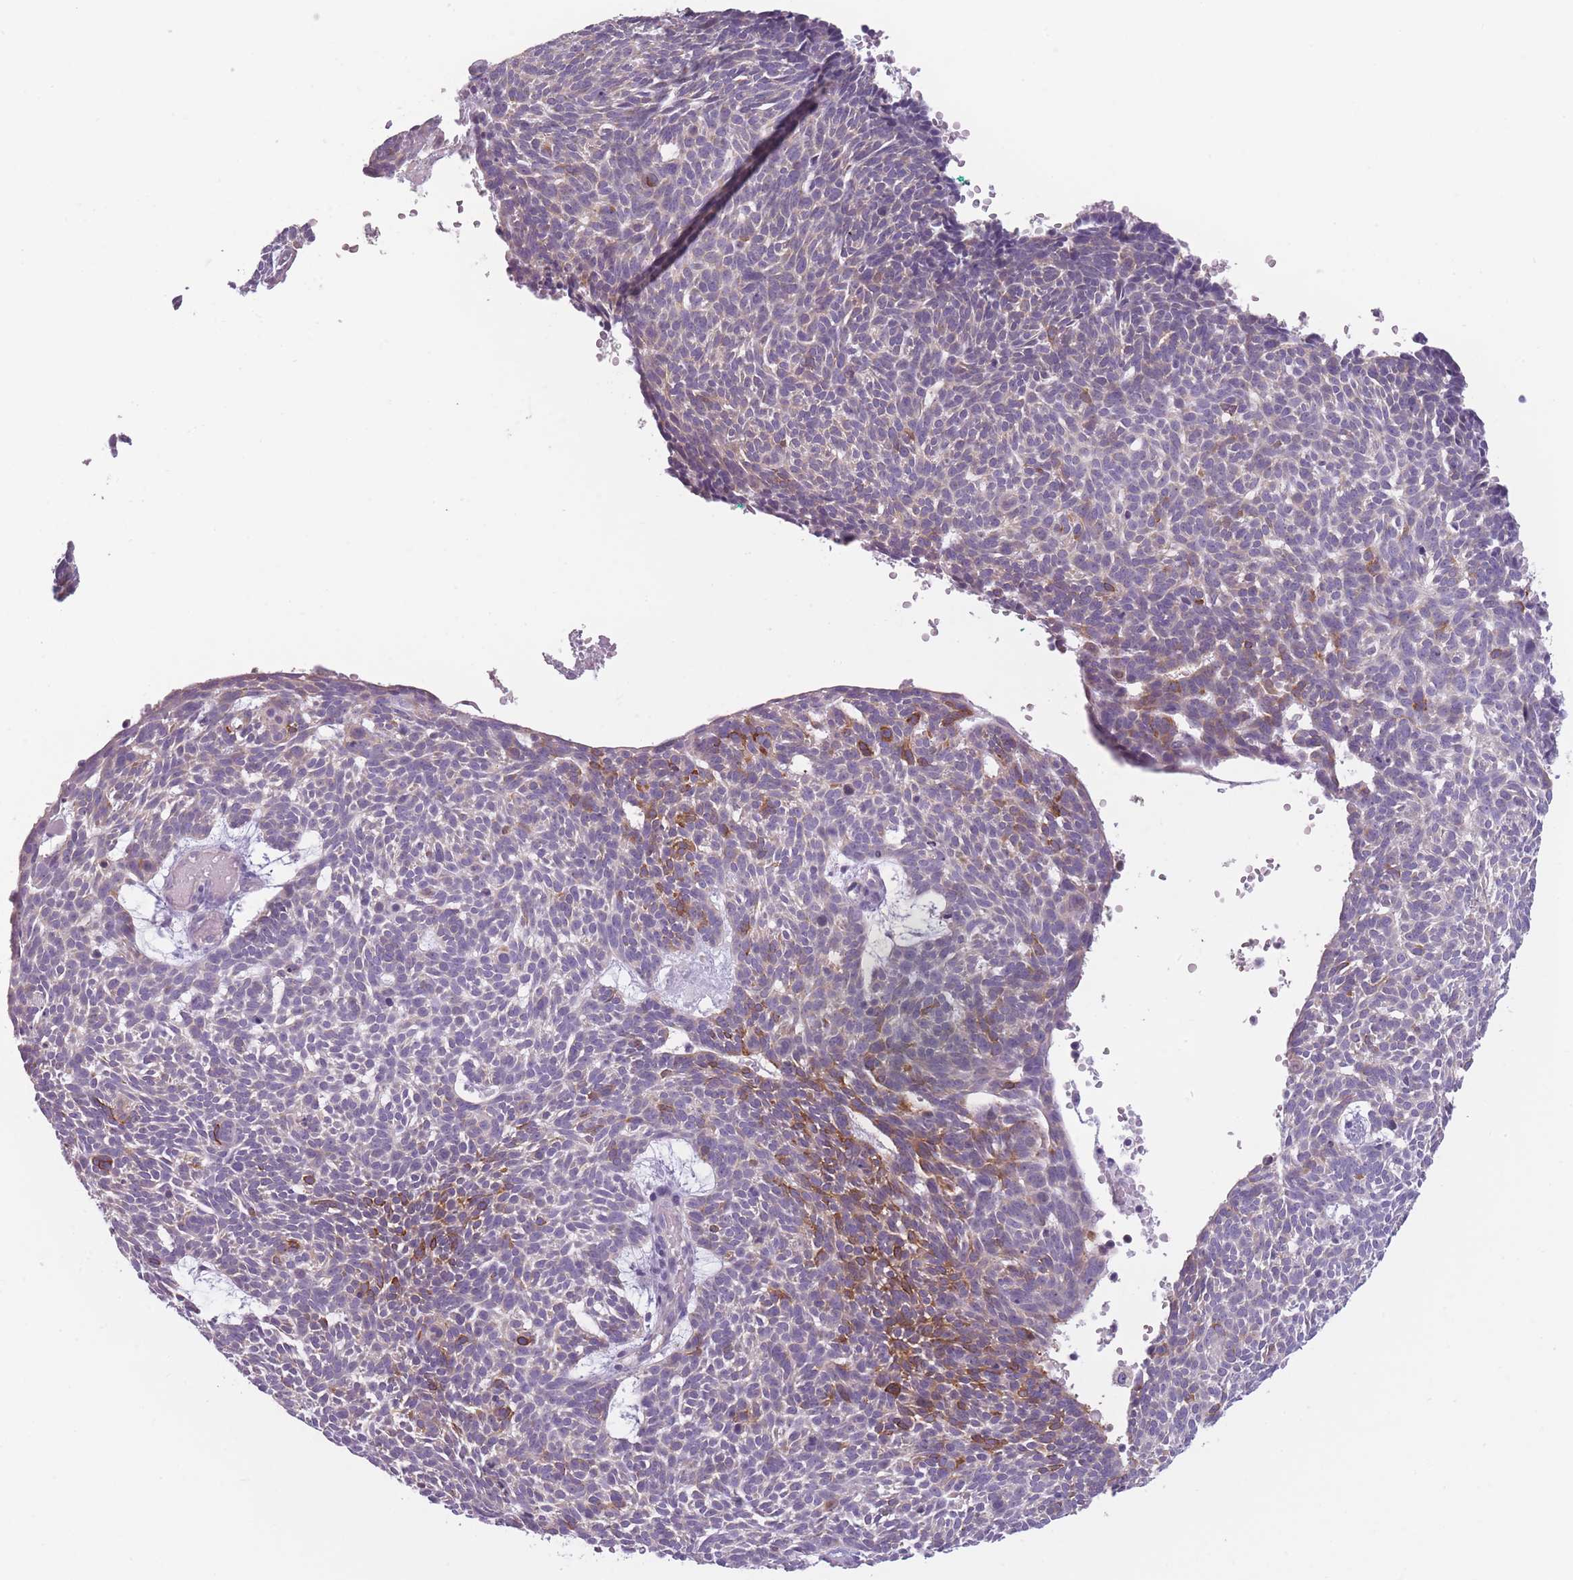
{"staining": {"intensity": "moderate", "quantity": "<25%", "location": "cytoplasmic/membranous"}, "tissue": "skin cancer", "cell_type": "Tumor cells", "image_type": "cancer", "snomed": [{"axis": "morphology", "description": "Basal cell carcinoma"}, {"axis": "topography", "description": "Skin"}], "caption": "Protein staining demonstrates moderate cytoplasmic/membranous positivity in approximately <25% of tumor cells in skin cancer.", "gene": "TMEM236", "patient": {"sex": "male", "age": 61}}